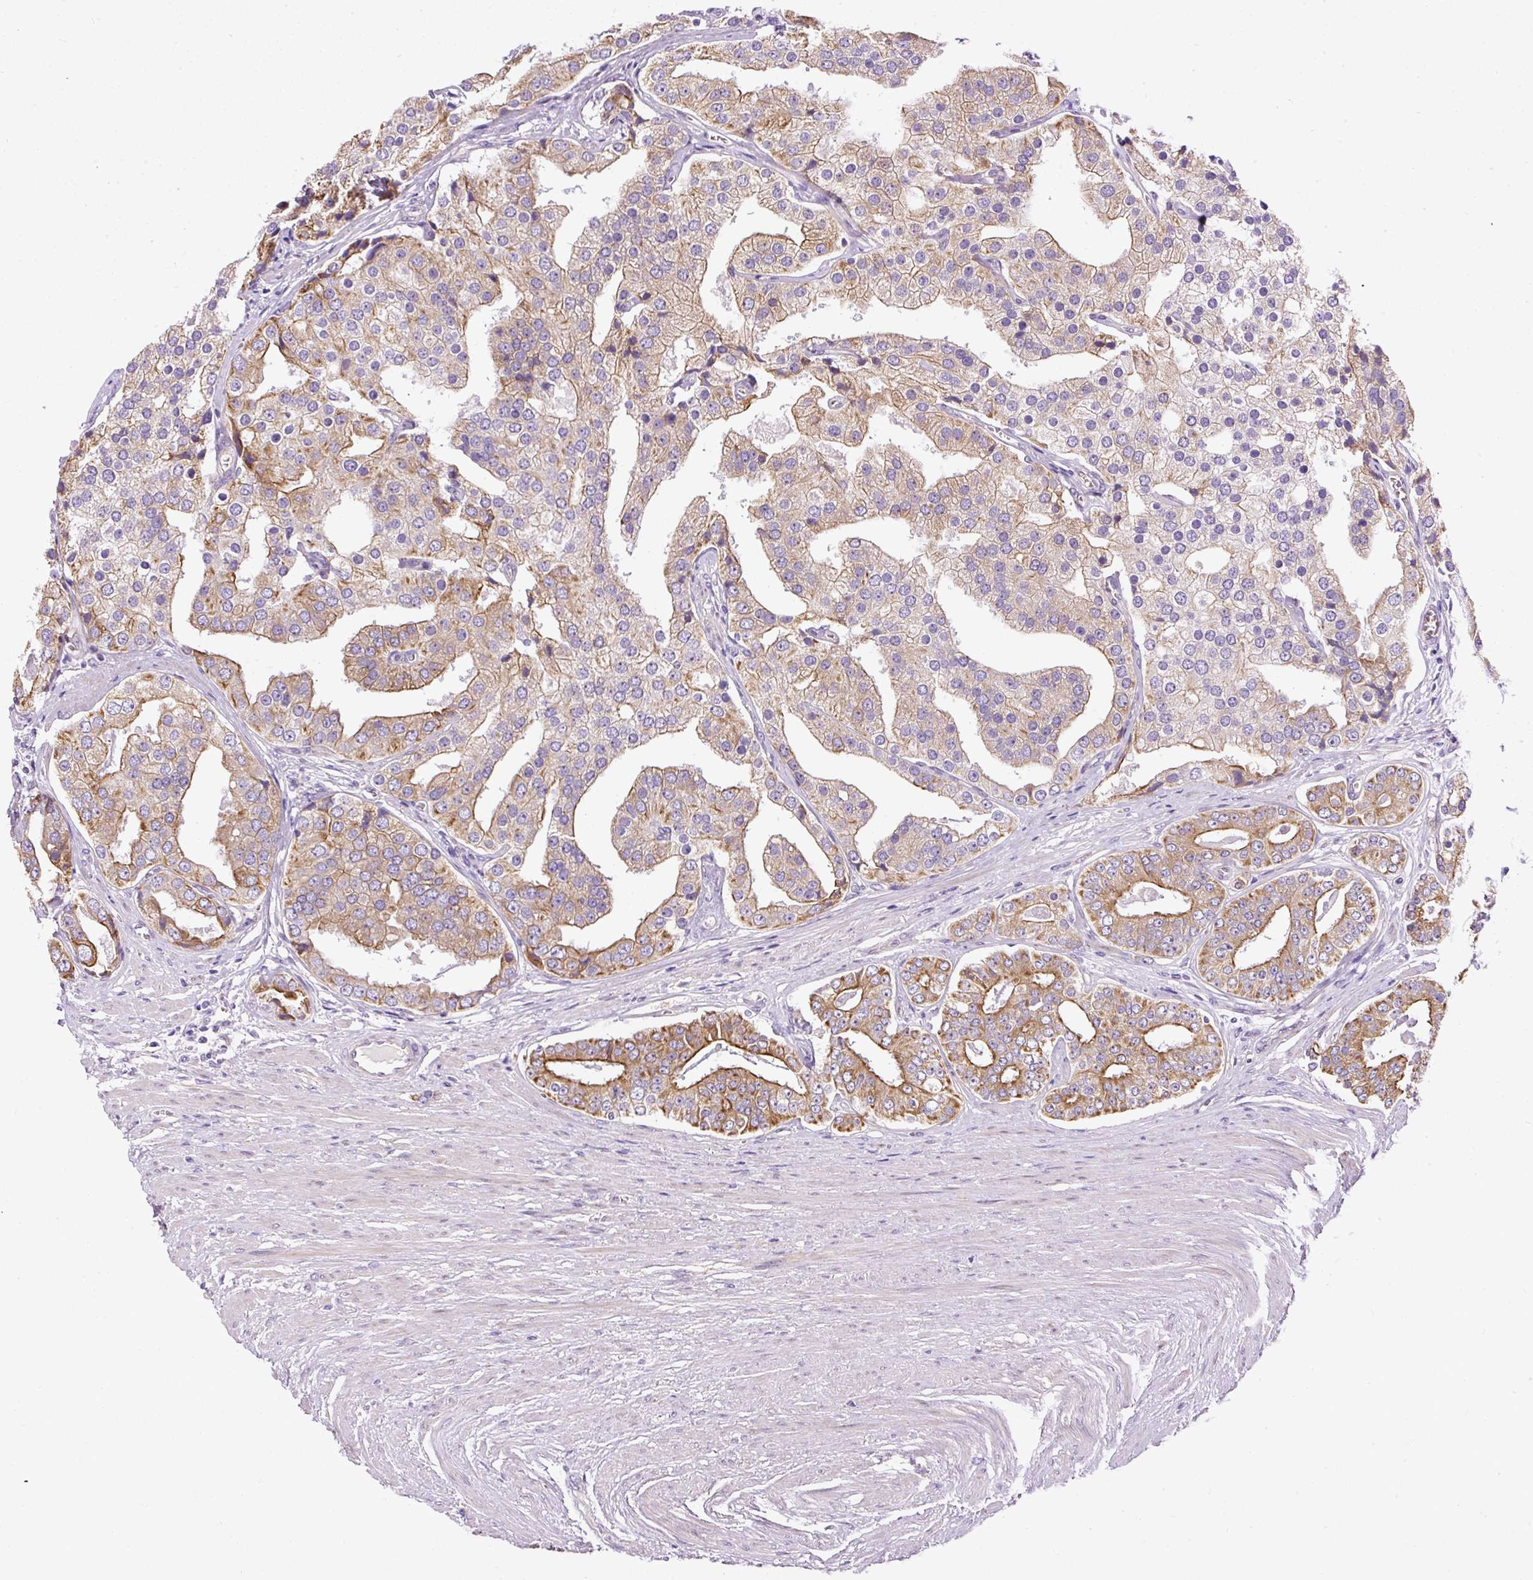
{"staining": {"intensity": "moderate", "quantity": "25%-75%", "location": "cytoplasmic/membranous"}, "tissue": "prostate cancer", "cell_type": "Tumor cells", "image_type": "cancer", "snomed": [{"axis": "morphology", "description": "Adenocarcinoma, High grade"}, {"axis": "topography", "description": "Prostate"}], "caption": "The image demonstrates a brown stain indicating the presence of a protein in the cytoplasmic/membranous of tumor cells in high-grade adenocarcinoma (prostate).", "gene": "FAM149A", "patient": {"sex": "male", "age": 71}}